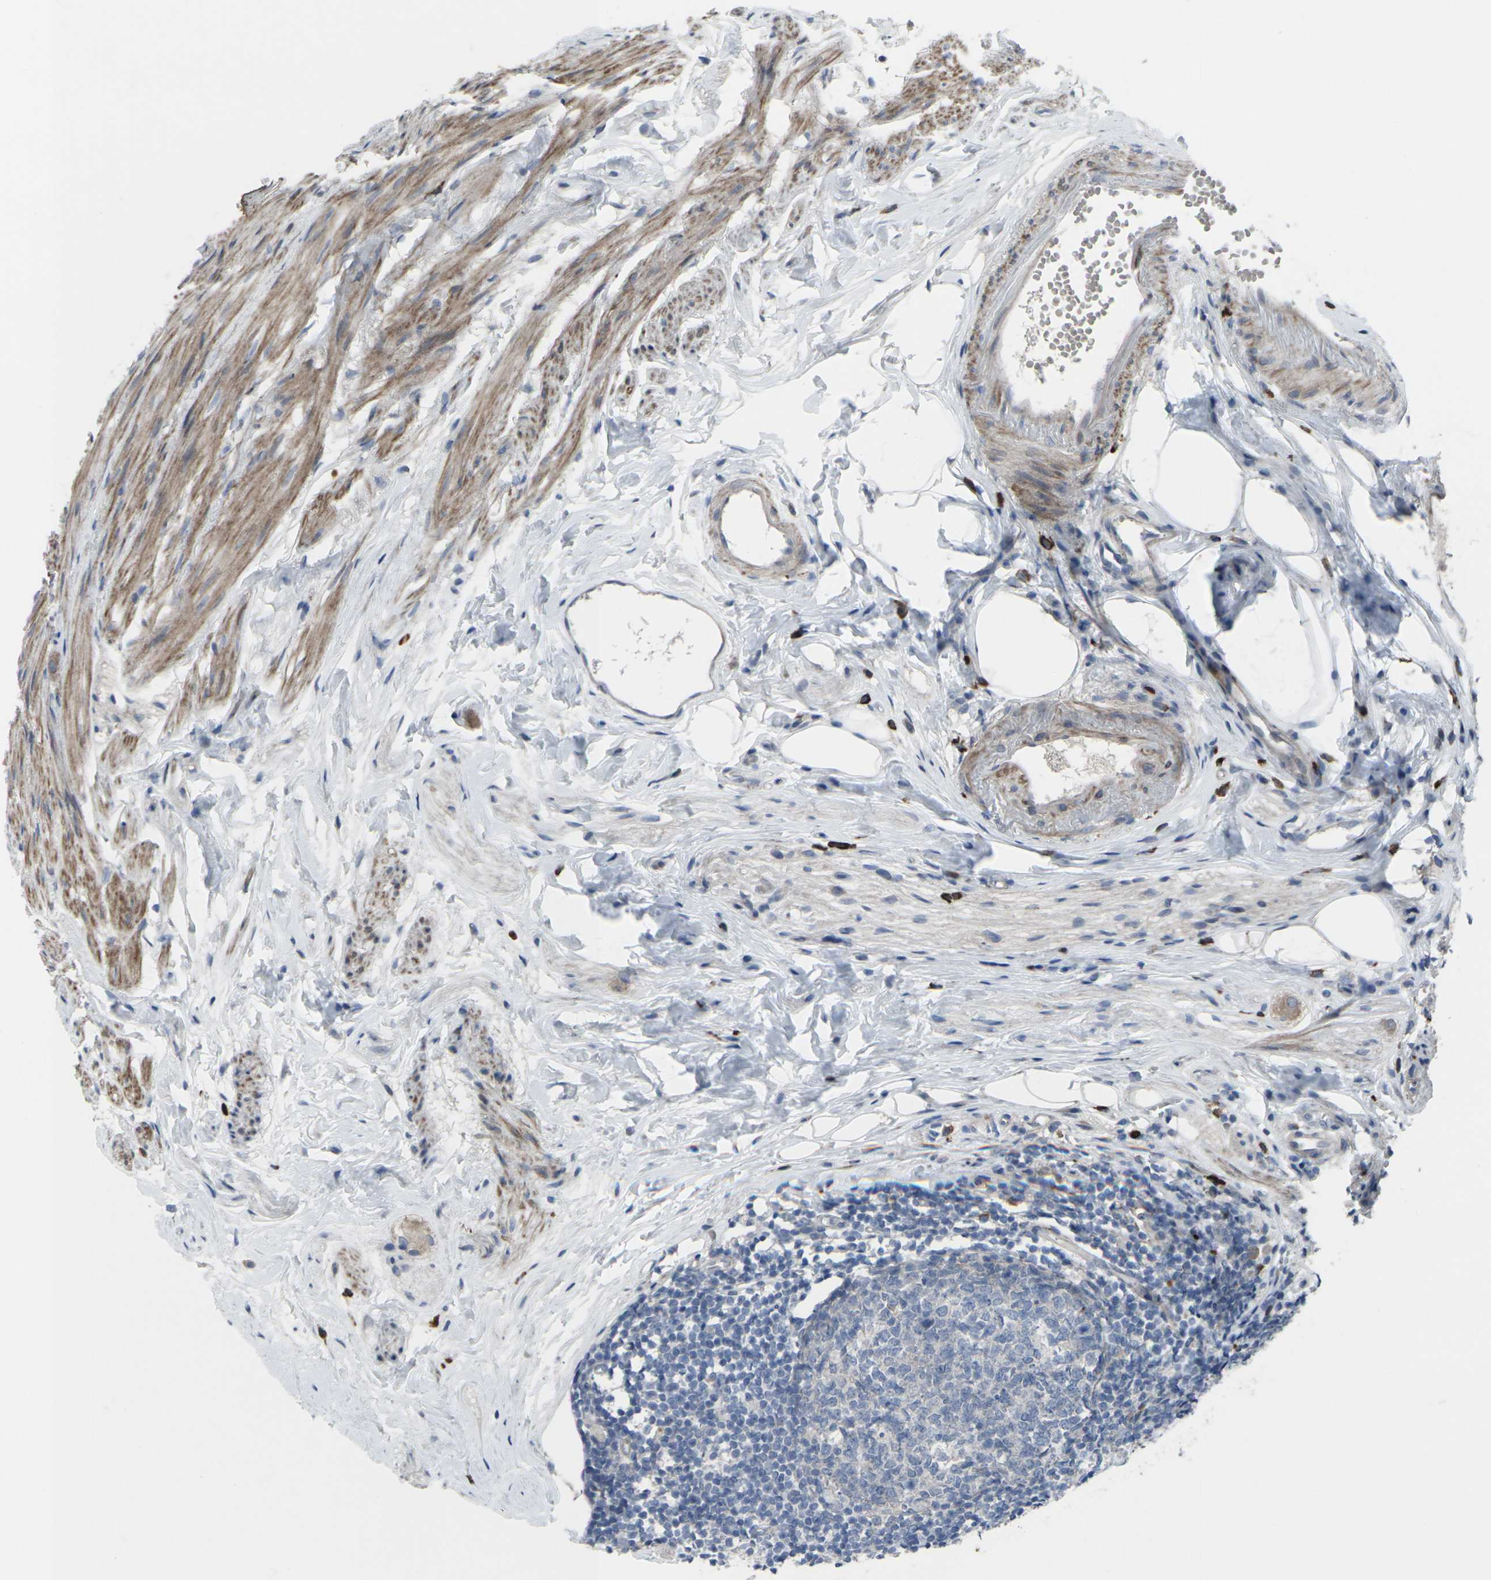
{"staining": {"intensity": "weak", "quantity": ">75%", "location": "cytoplasmic/membranous"}, "tissue": "appendix", "cell_type": "Glandular cells", "image_type": "normal", "snomed": [{"axis": "morphology", "description": "Normal tissue, NOS"}, {"axis": "topography", "description": "Appendix"}], "caption": "Weak cytoplasmic/membranous expression is present in about >75% of glandular cells in normal appendix.", "gene": "CCR10", "patient": {"sex": "female", "age": 77}}